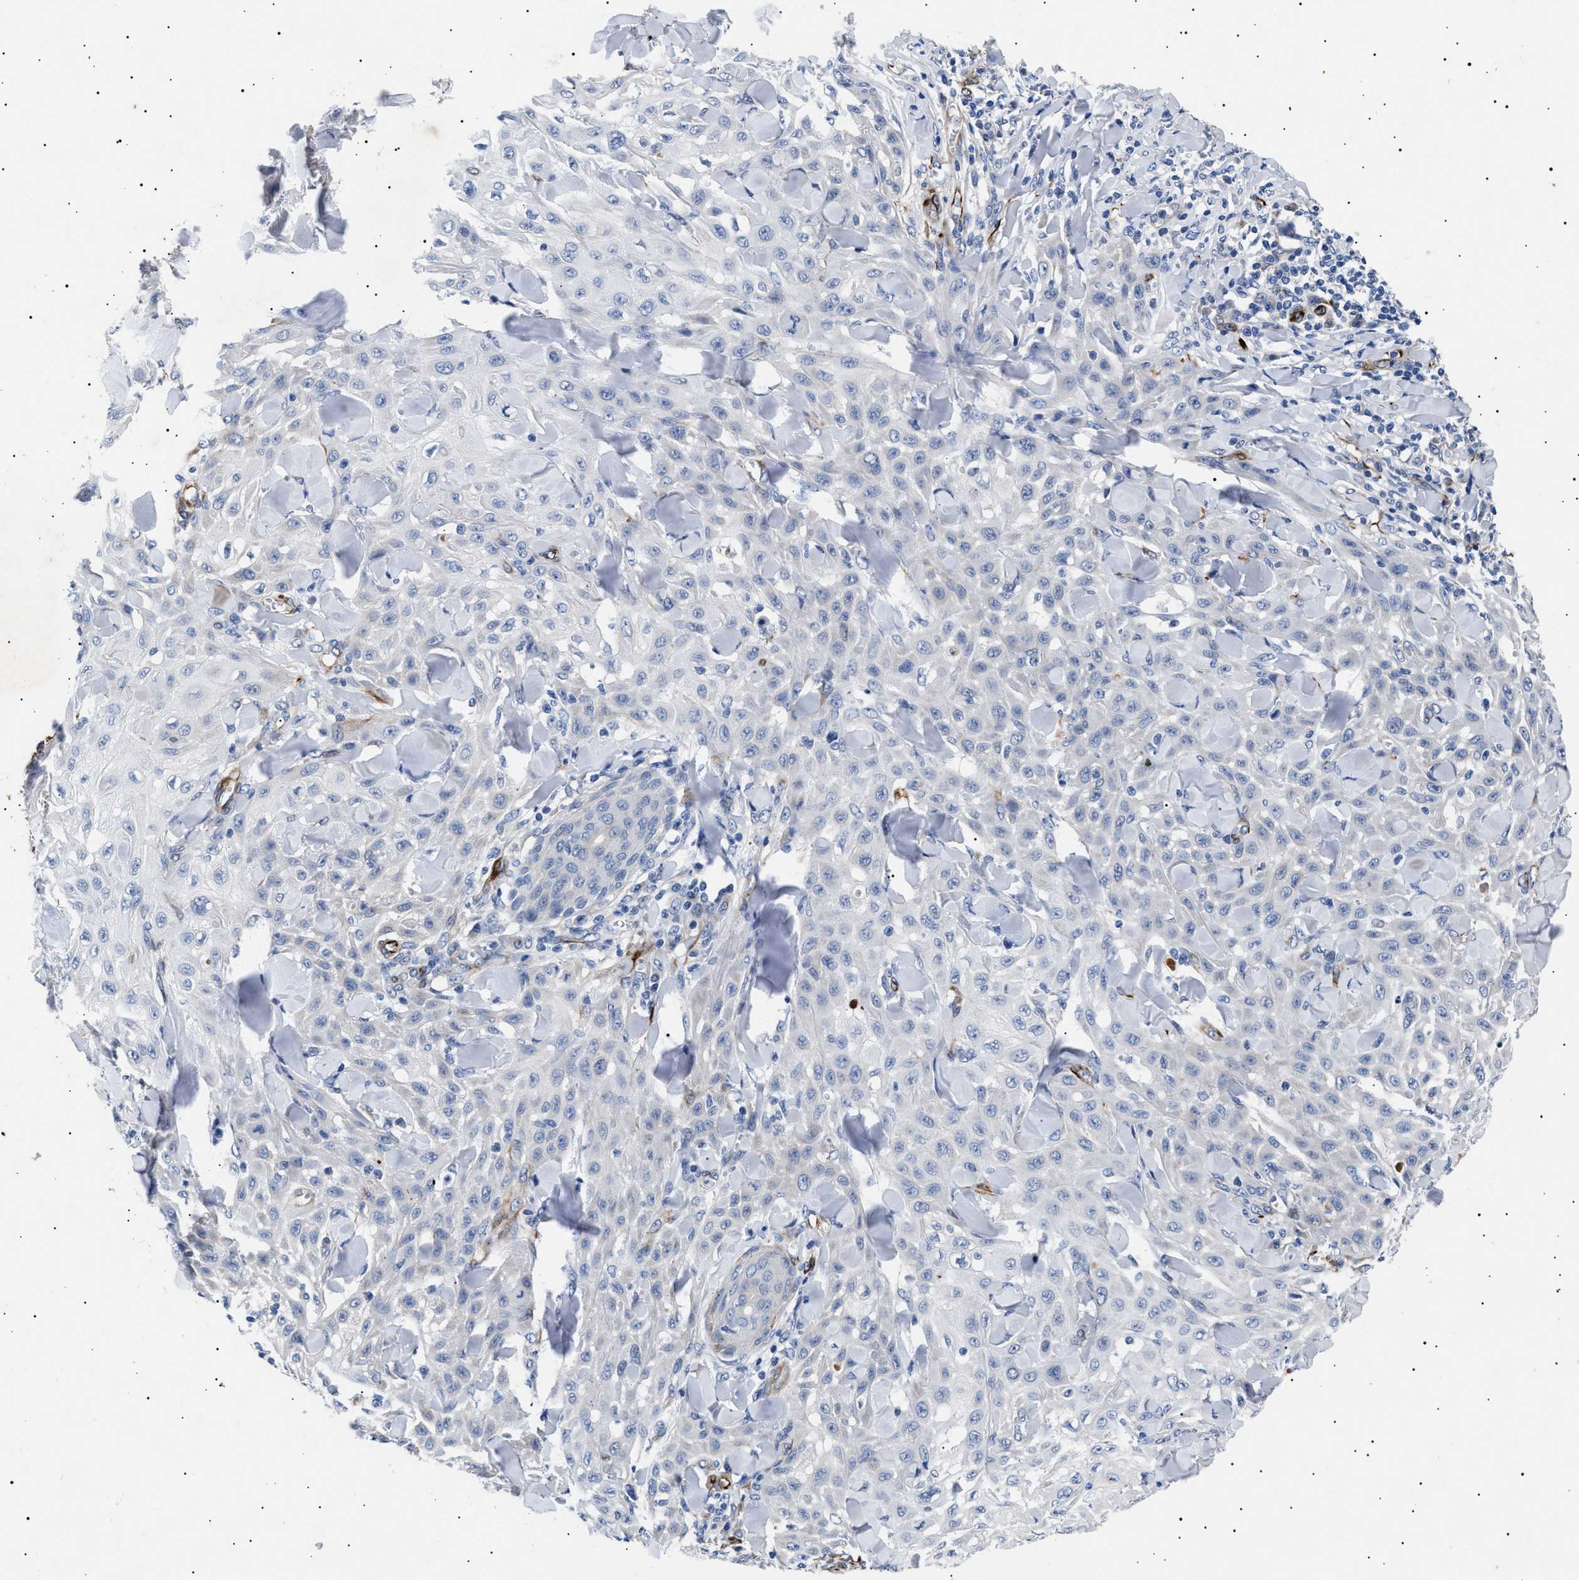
{"staining": {"intensity": "negative", "quantity": "none", "location": "none"}, "tissue": "skin cancer", "cell_type": "Tumor cells", "image_type": "cancer", "snomed": [{"axis": "morphology", "description": "Squamous cell carcinoma, NOS"}, {"axis": "topography", "description": "Skin"}], "caption": "A photomicrograph of human skin squamous cell carcinoma is negative for staining in tumor cells.", "gene": "OLFML2A", "patient": {"sex": "male", "age": 24}}